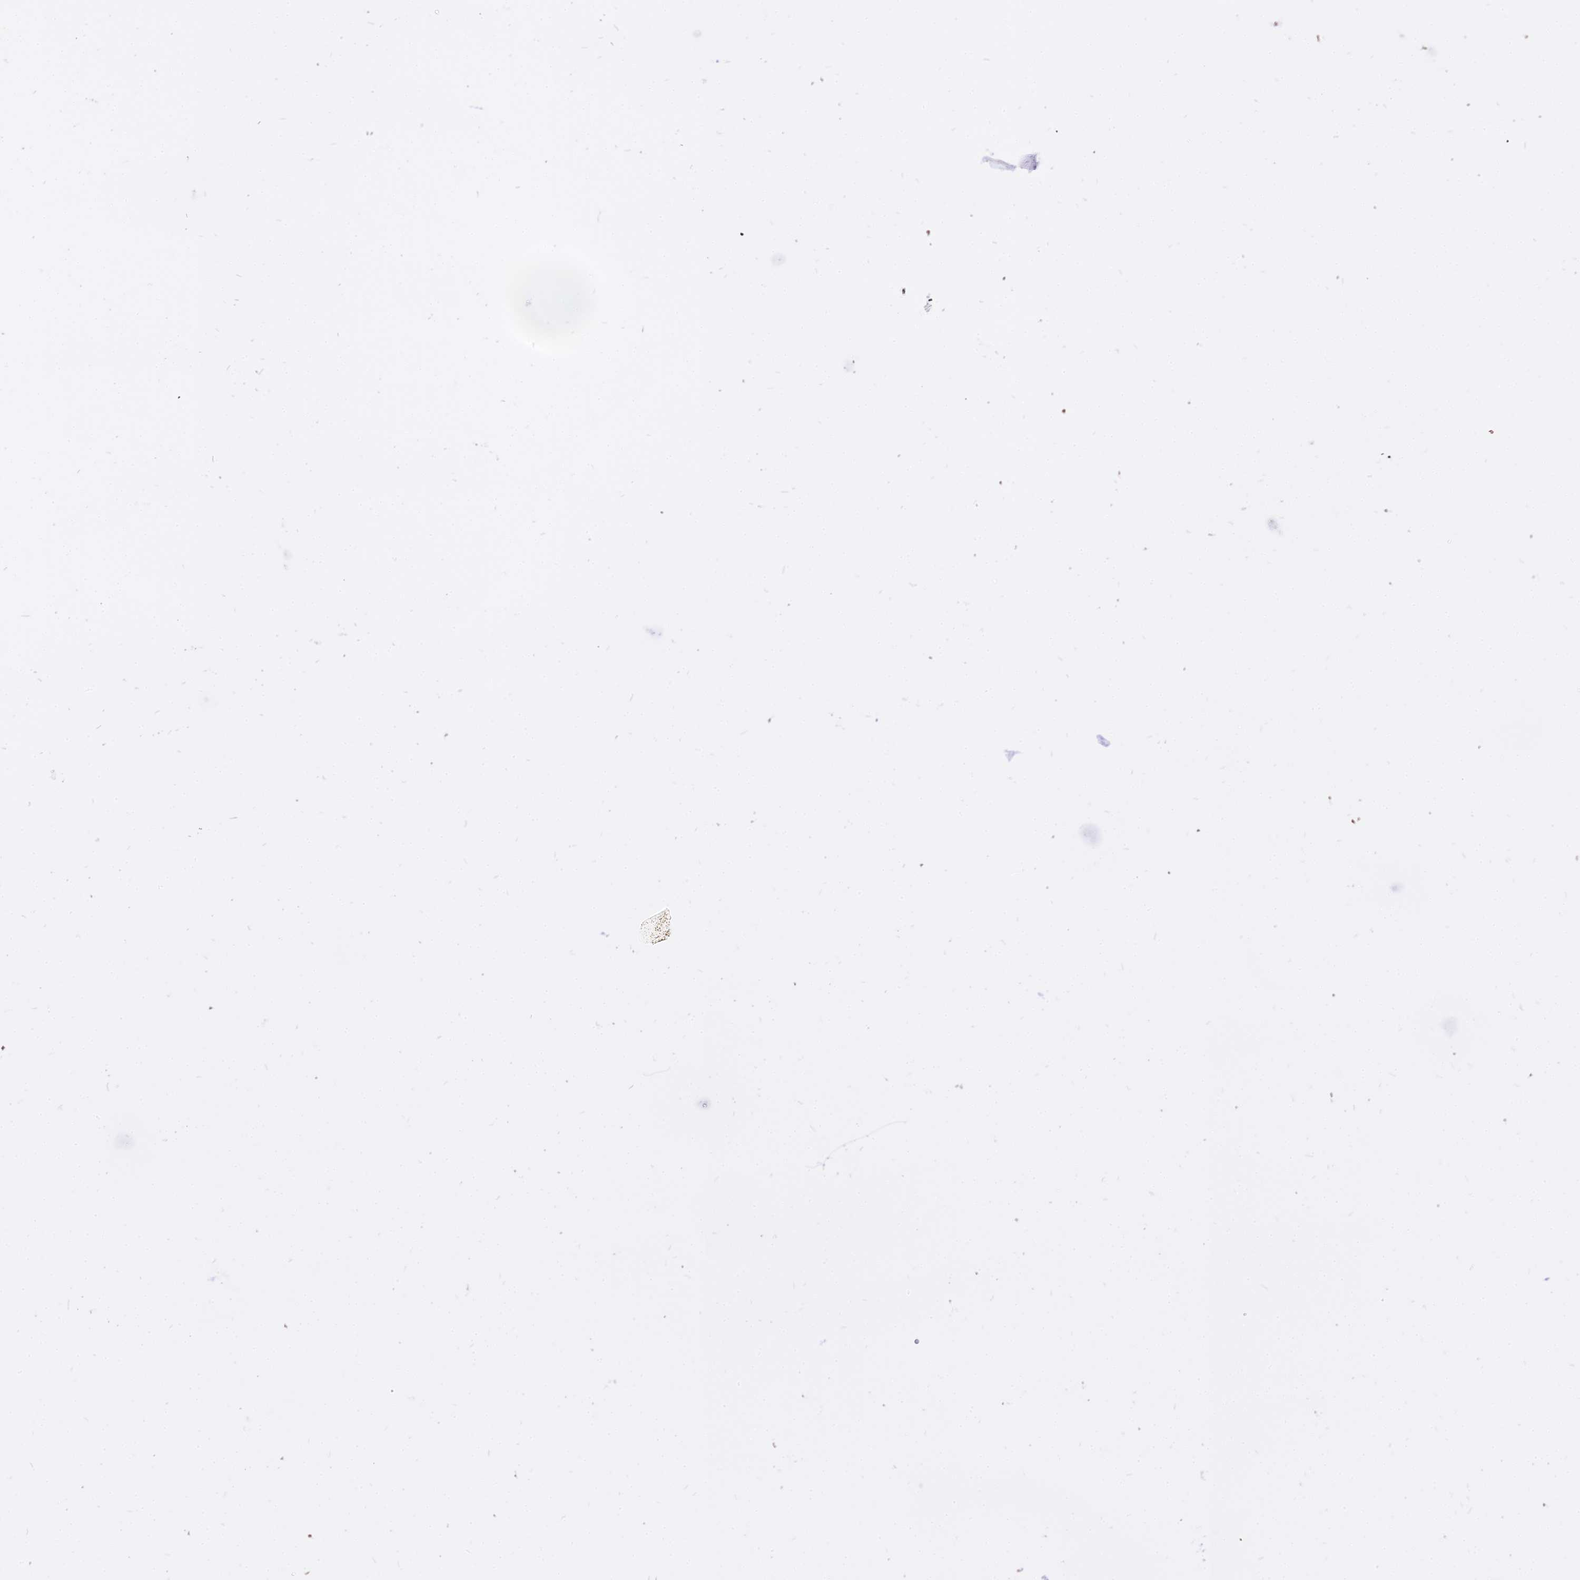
{"staining": {"intensity": "moderate", "quantity": ">75%", "location": "nuclear"}, "tissue": "cerebellum", "cell_type": "Cells in granular layer", "image_type": "normal", "snomed": [{"axis": "morphology", "description": "Normal tissue, NOS"}, {"axis": "topography", "description": "Cerebellum"}], "caption": "A brown stain labels moderate nuclear positivity of a protein in cells in granular layer of benign cerebellum.", "gene": "PARP1", "patient": {"sex": "female", "age": 28}}